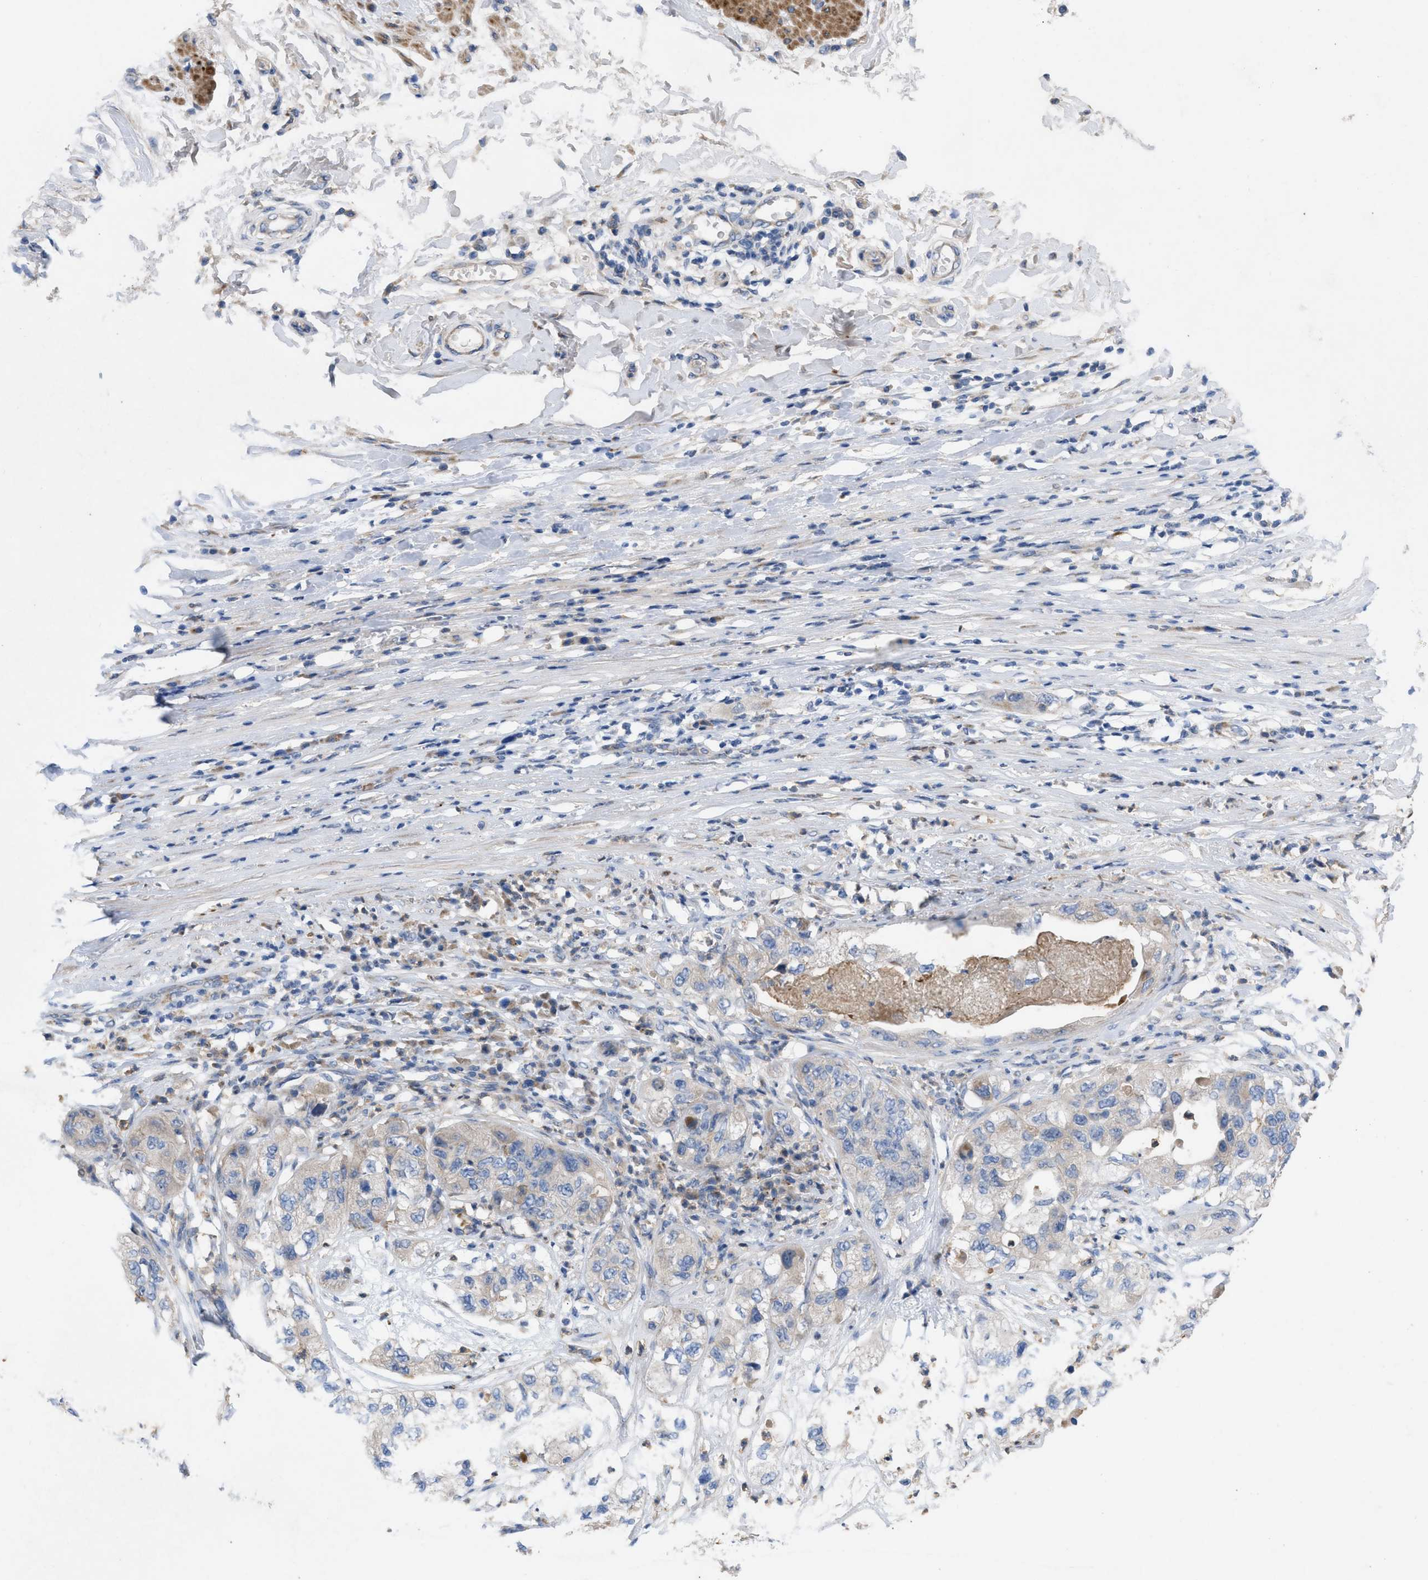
{"staining": {"intensity": "negative", "quantity": "none", "location": "none"}, "tissue": "pancreatic cancer", "cell_type": "Tumor cells", "image_type": "cancer", "snomed": [{"axis": "morphology", "description": "Adenocarcinoma, NOS"}, {"axis": "topography", "description": "Pancreas"}], "caption": "DAB immunohistochemical staining of pancreatic adenocarcinoma exhibits no significant positivity in tumor cells.", "gene": "PLPPR5", "patient": {"sex": "female", "age": 78}}